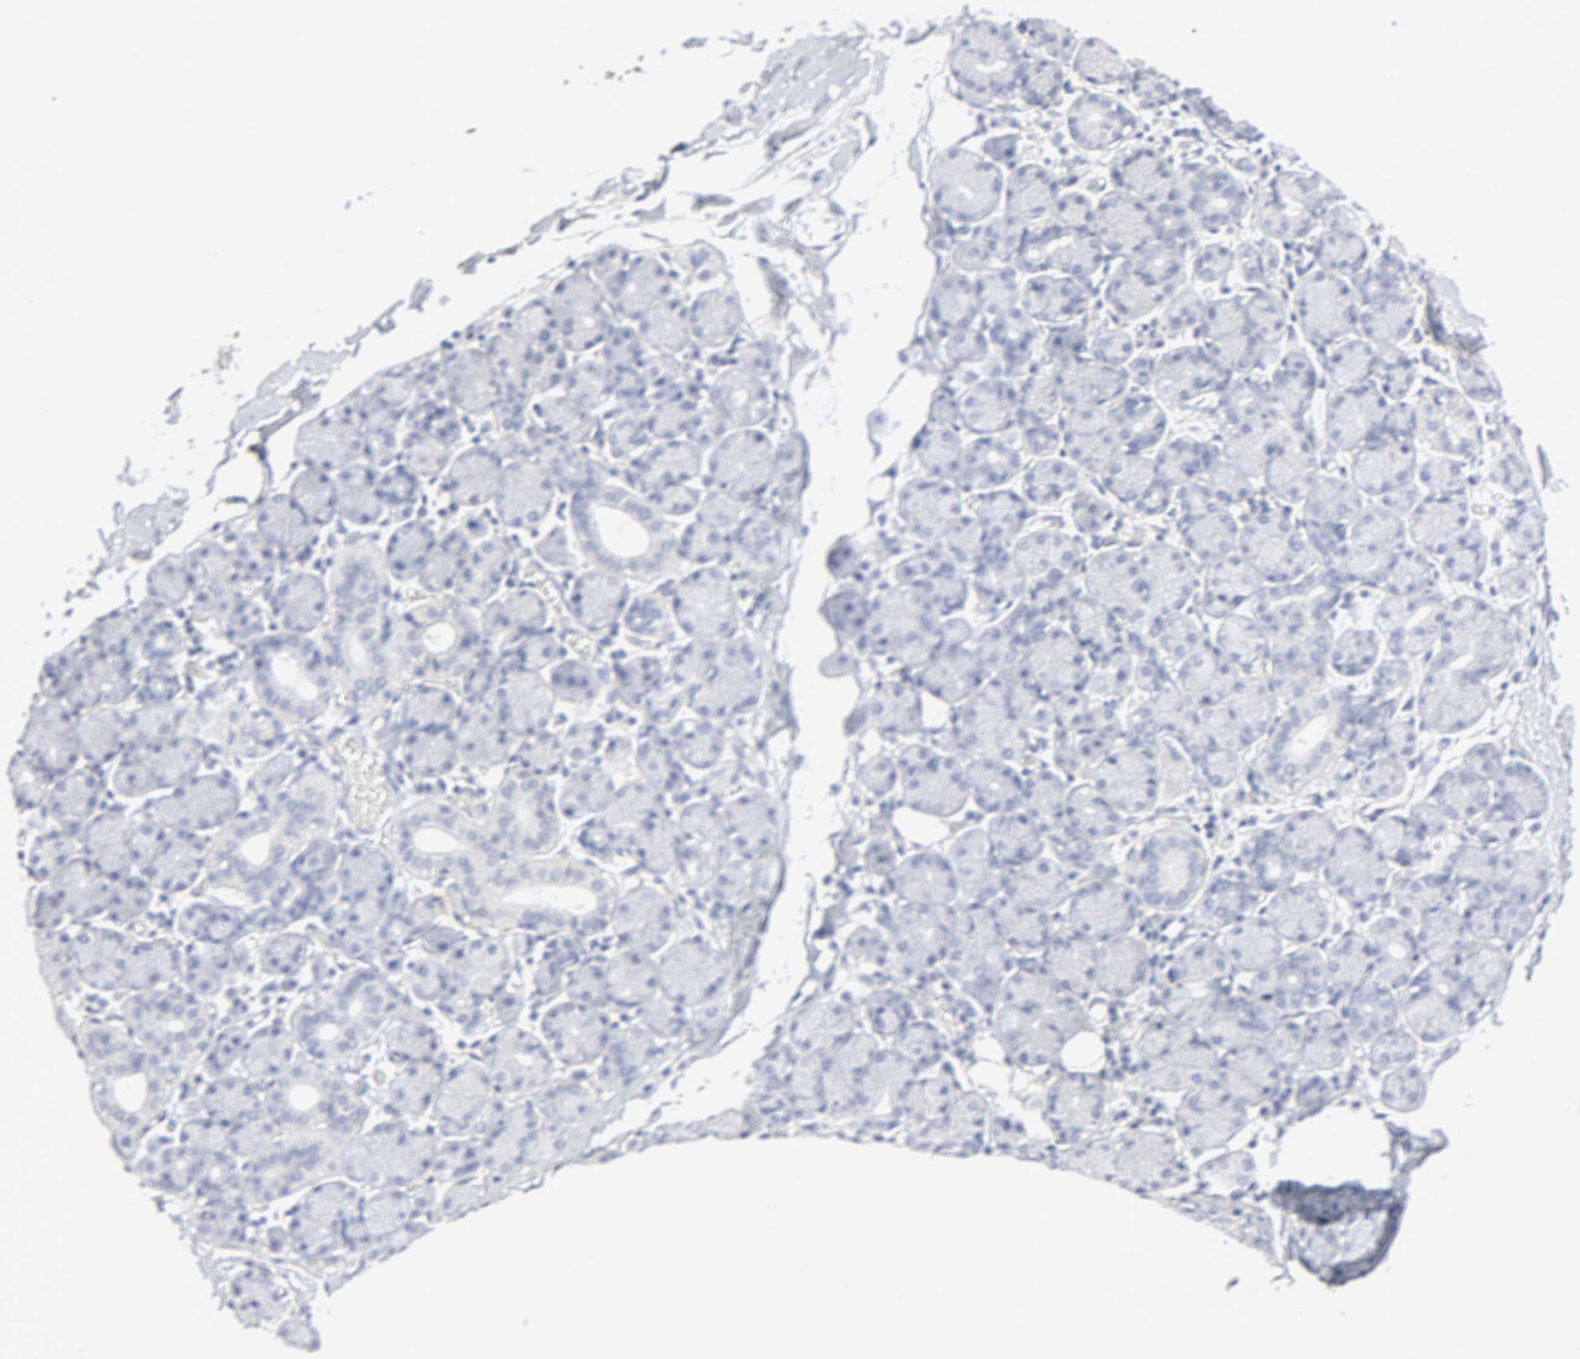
{"staining": {"intensity": "negative", "quantity": "none", "location": "none"}, "tissue": "salivary gland", "cell_type": "Glandular cells", "image_type": "normal", "snomed": [{"axis": "morphology", "description": "Normal tissue, NOS"}, {"axis": "topography", "description": "Salivary gland"}], "caption": "A histopathology image of salivary gland stained for a protein exhibits no brown staining in glandular cells. (Brightfield microscopy of DAB (3,3'-diaminobenzidine) IHC at high magnification).", "gene": "SLCO1B3", "patient": {"sex": "female", "age": 24}}